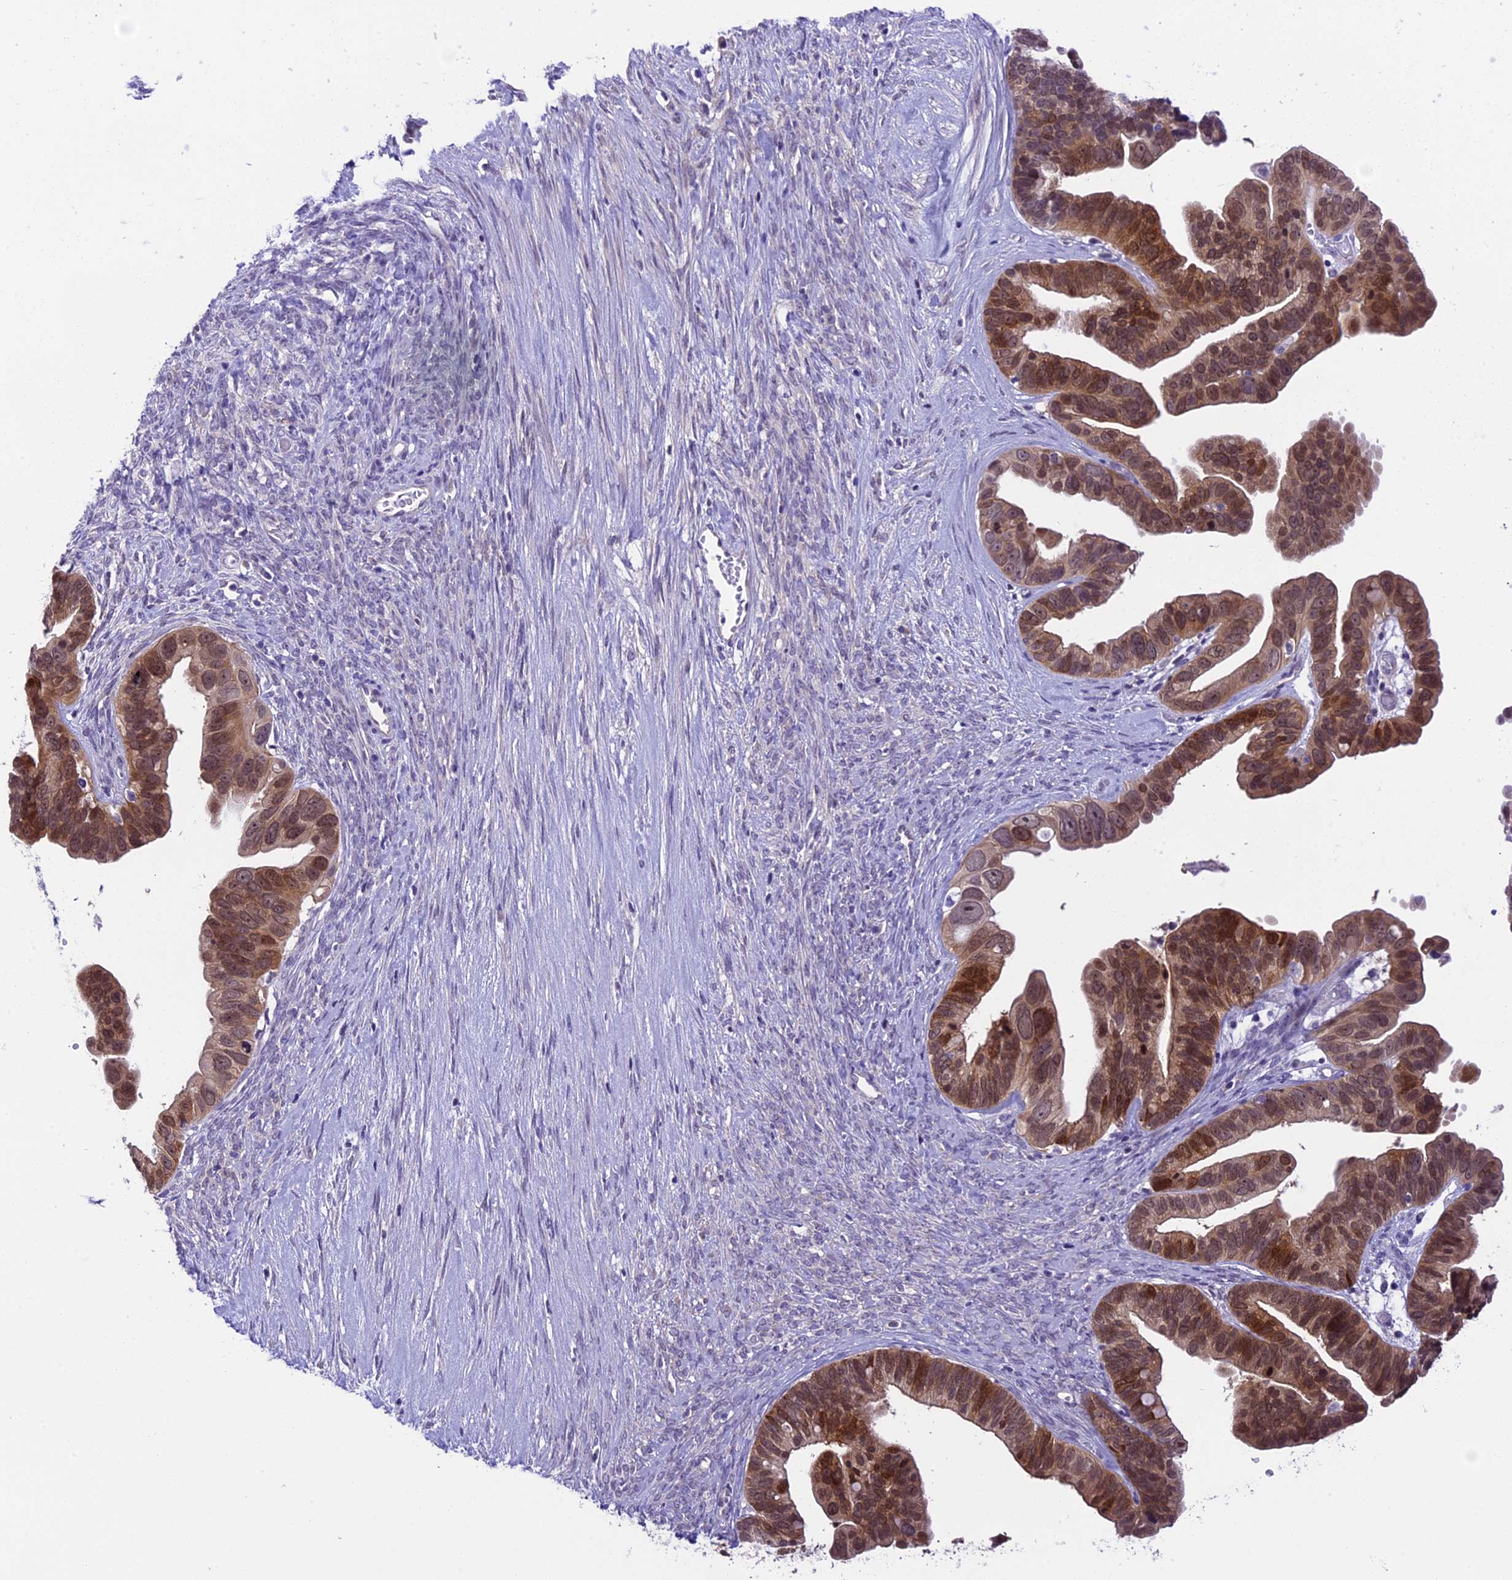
{"staining": {"intensity": "moderate", "quantity": ">75%", "location": "cytoplasmic/membranous,nuclear"}, "tissue": "ovarian cancer", "cell_type": "Tumor cells", "image_type": "cancer", "snomed": [{"axis": "morphology", "description": "Cystadenocarcinoma, serous, NOS"}, {"axis": "topography", "description": "Ovary"}], "caption": "A brown stain shows moderate cytoplasmic/membranous and nuclear staining of a protein in human ovarian serous cystadenocarcinoma tumor cells.", "gene": "PRR15", "patient": {"sex": "female", "age": 56}}